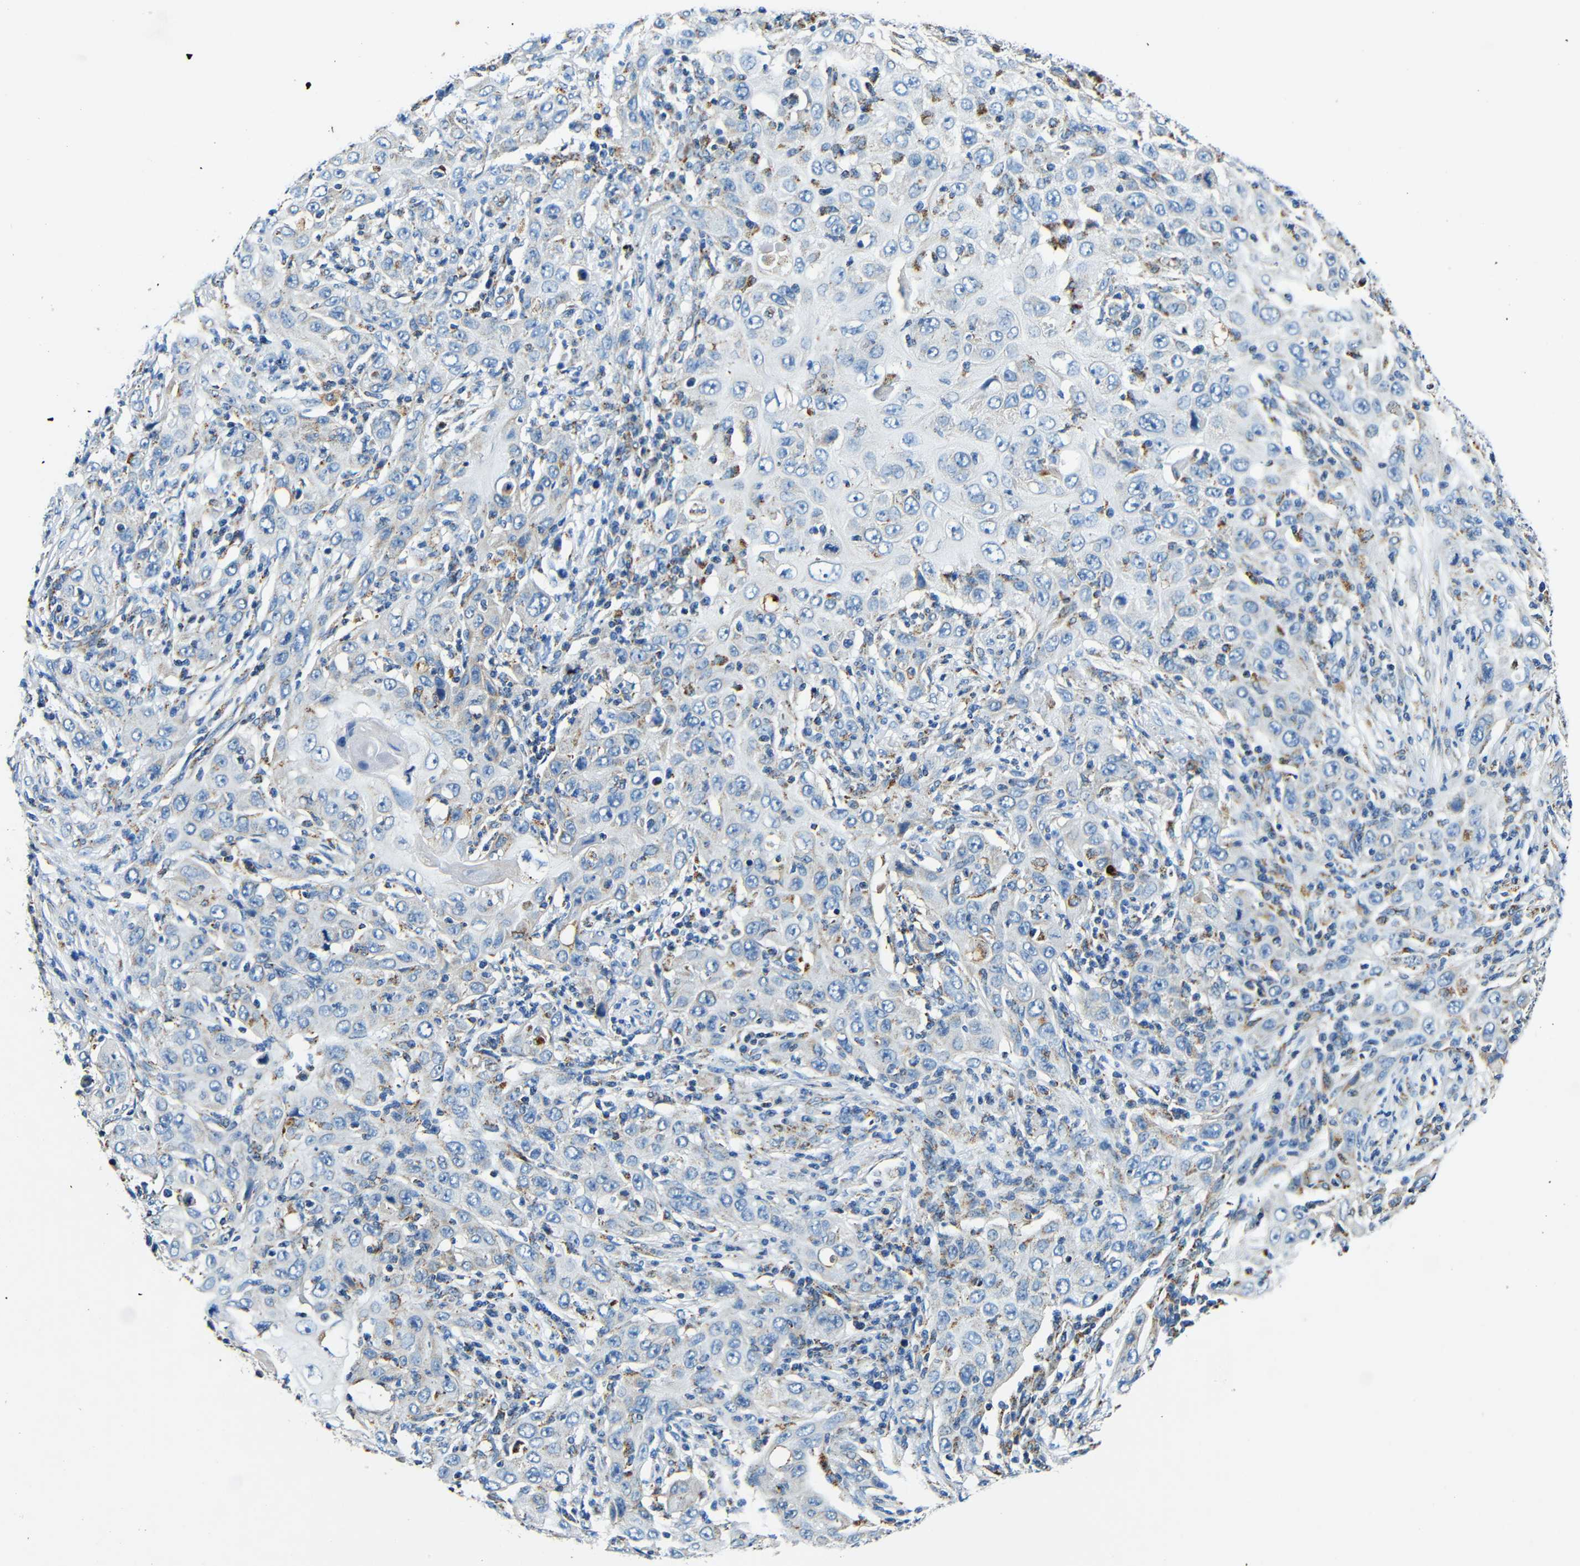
{"staining": {"intensity": "negative", "quantity": "none", "location": "none"}, "tissue": "skin cancer", "cell_type": "Tumor cells", "image_type": "cancer", "snomed": [{"axis": "morphology", "description": "Squamous cell carcinoma, NOS"}, {"axis": "topography", "description": "Skin"}], "caption": "Tumor cells are negative for protein expression in human skin cancer.", "gene": "GALNT18", "patient": {"sex": "female", "age": 88}}